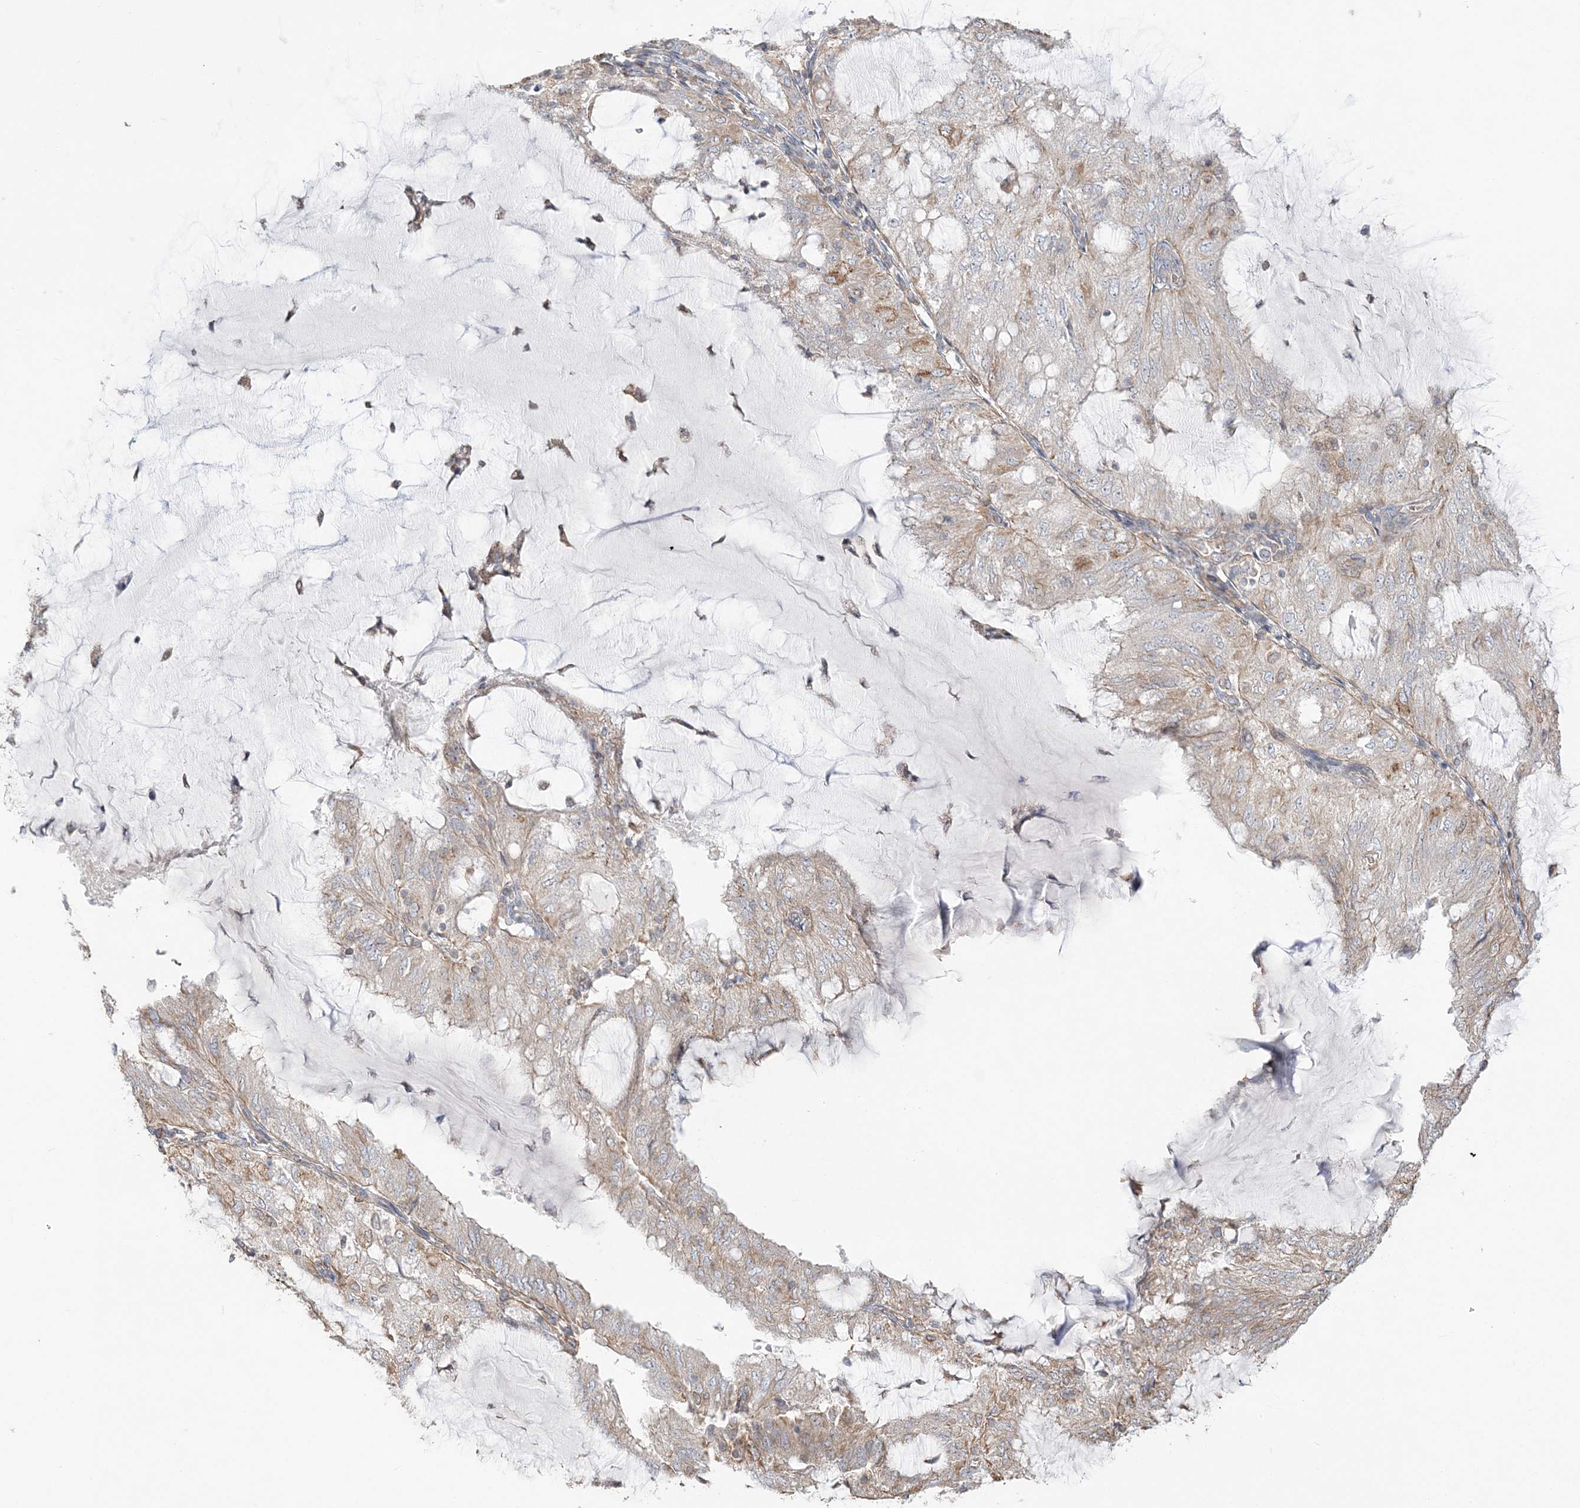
{"staining": {"intensity": "moderate", "quantity": "<25%", "location": "cytoplasmic/membranous"}, "tissue": "endometrial cancer", "cell_type": "Tumor cells", "image_type": "cancer", "snomed": [{"axis": "morphology", "description": "Adenocarcinoma, NOS"}, {"axis": "topography", "description": "Endometrium"}], "caption": "Immunohistochemistry image of neoplastic tissue: endometrial cancer (adenocarcinoma) stained using immunohistochemistry (IHC) exhibits low levels of moderate protein expression localized specifically in the cytoplasmic/membranous of tumor cells, appearing as a cytoplasmic/membranous brown color.", "gene": "ZNF821", "patient": {"sex": "female", "age": 81}}